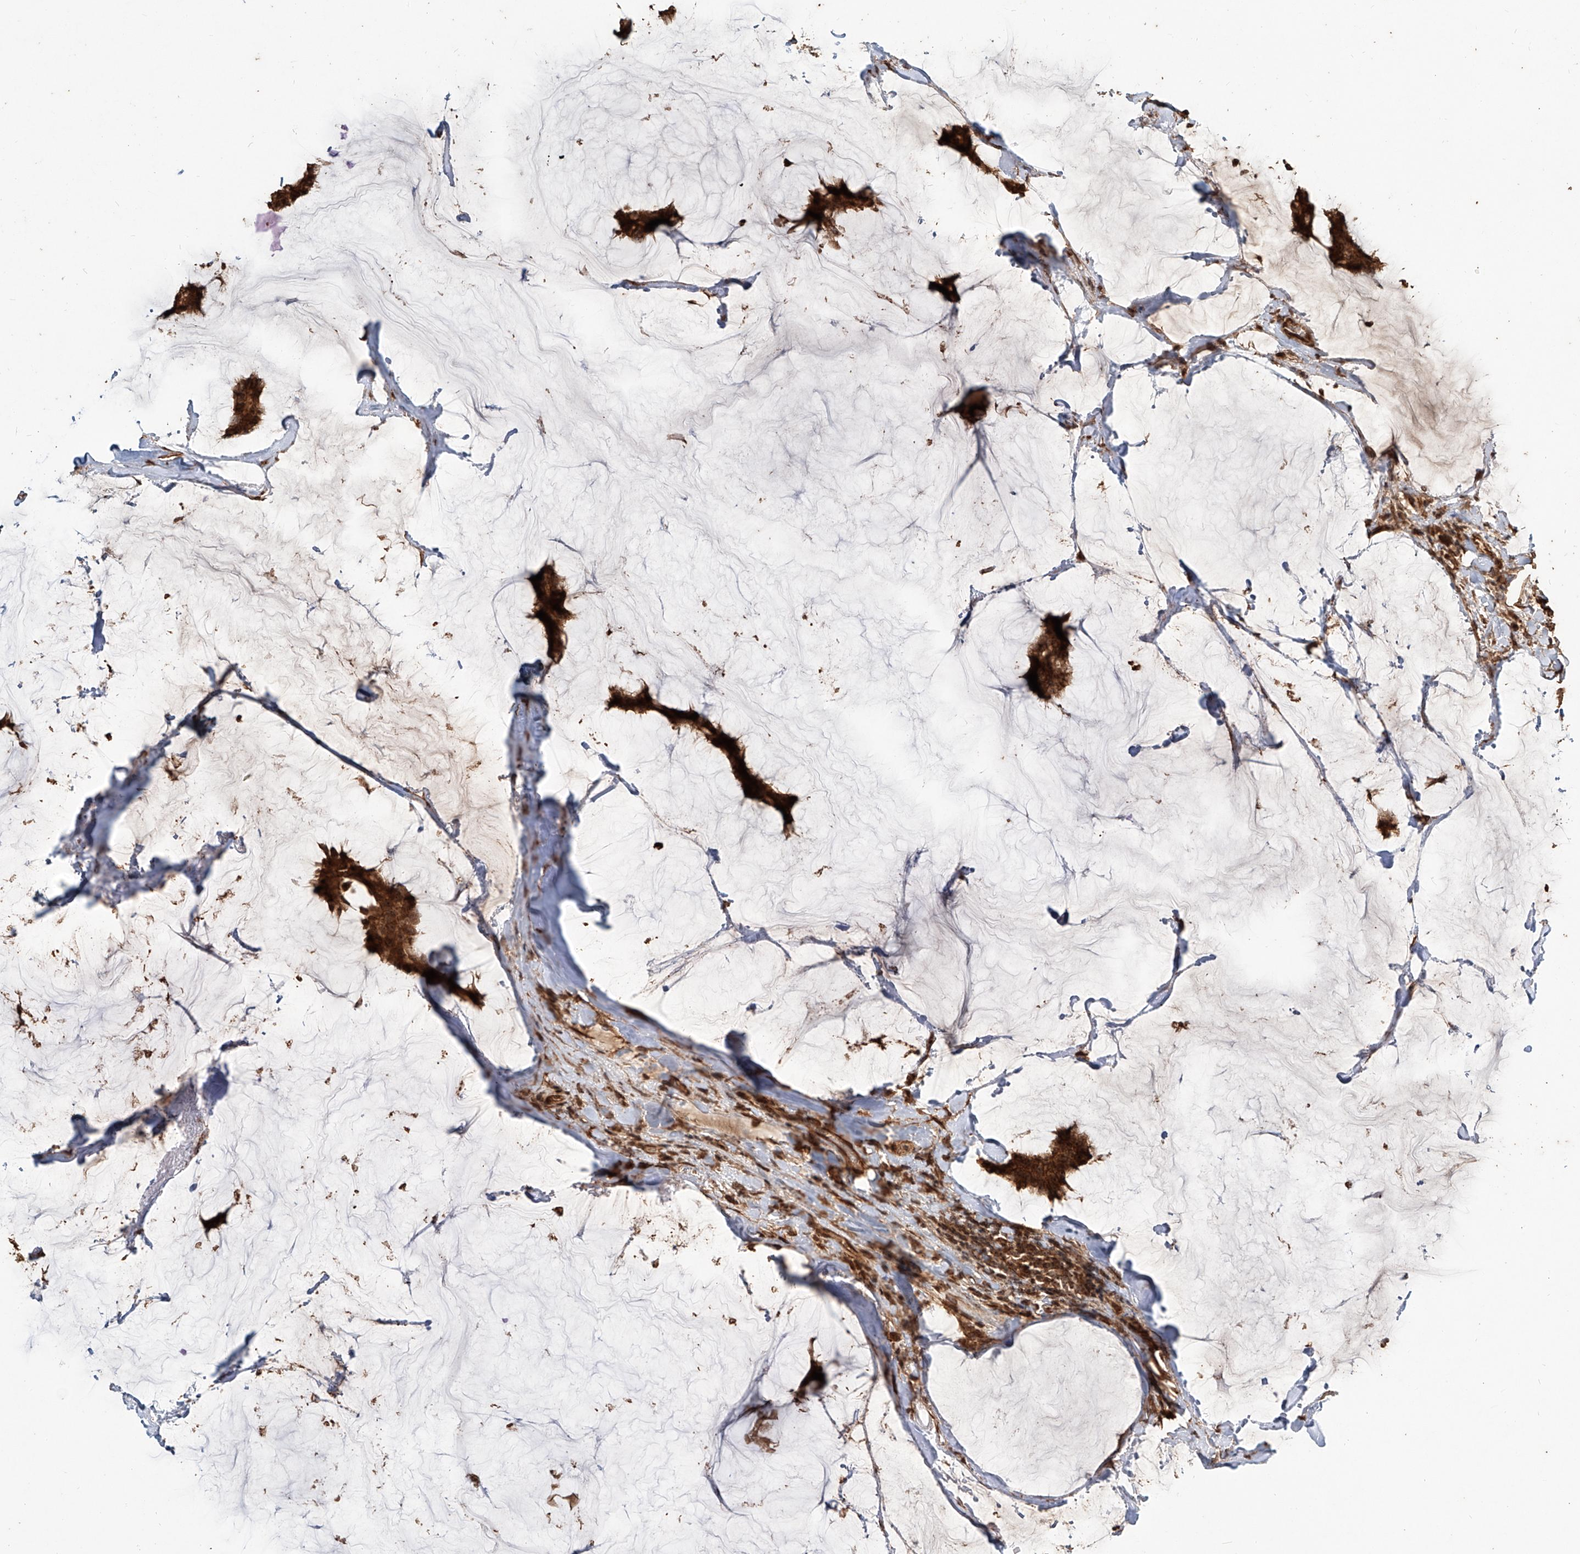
{"staining": {"intensity": "strong", "quantity": ">75%", "location": "cytoplasmic/membranous,nuclear"}, "tissue": "breast cancer", "cell_type": "Tumor cells", "image_type": "cancer", "snomed": [{"axis": "morphology", "description": "Duct carcinoma"}, {"axis": "topography", "description": "Breast"}], "caption": "IHC photomicrograph of breast infiltrating ductal carcinoma stained for a protein (brown), which reveals high levels of strong cytoplasmic/membranous and nuclear staining in approximately >75% of tumor cells.", "gene": "ZNF660", "patient": {"sex": "female", "age": 93}}